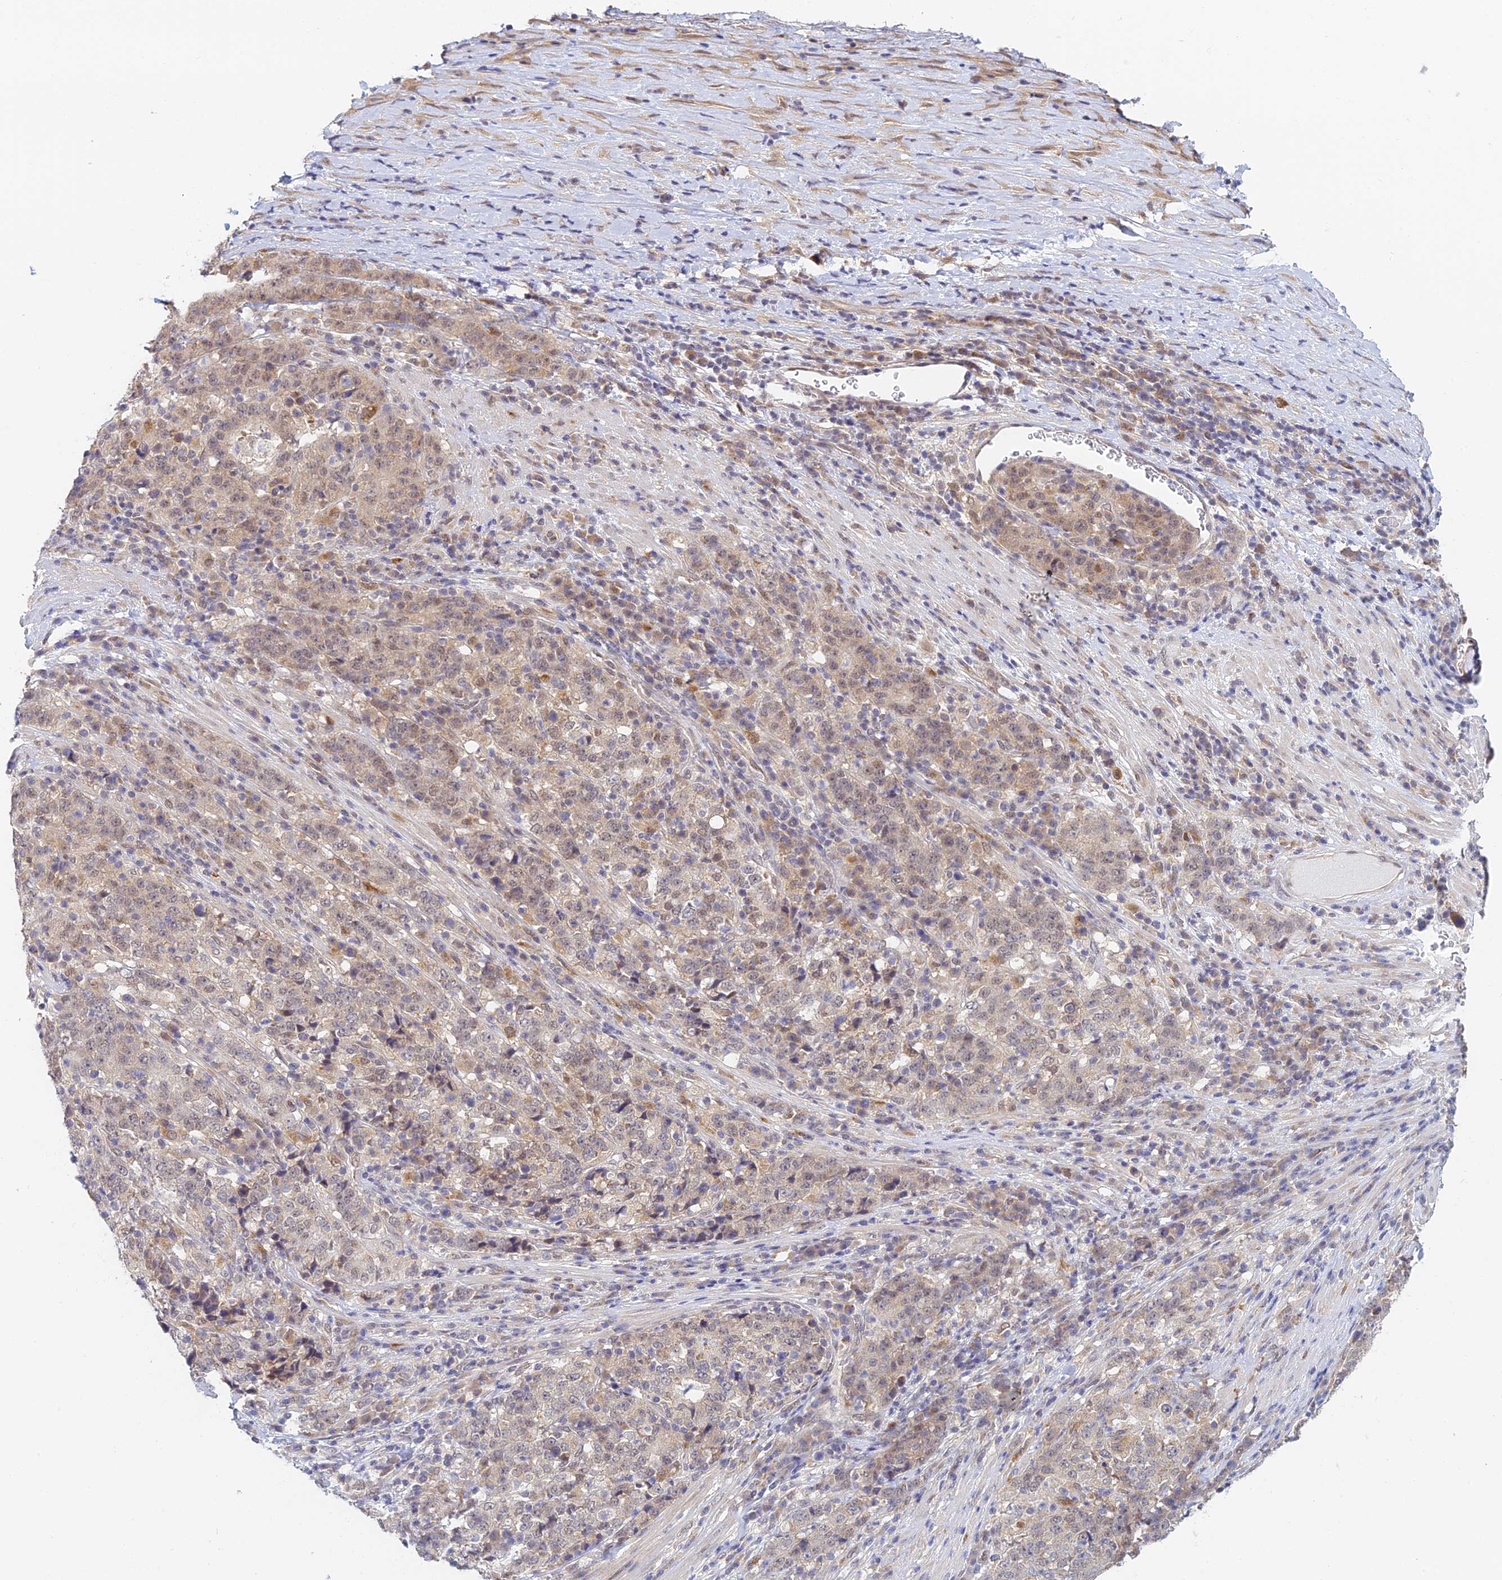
{"staining": {"intensity": "weak", "quantity": "25%-75%", "location": "nuclear"}, "tissue": "stomach cancer", "cell_type": "Tumor cells", "image_type": "cancer", "snomed": [{"axis": "morphology", "description": "Adenocarcinoma, NOS"}, {"axis": "topography", "description": "Stomach"}], "caption": "Immunohistochemistry (IHC) (DAB) staining of human stomach cancer (adenocarcinoma) shows weak nuclear protein staining in about 25%-75% of tumor cells.", "gene": "SKIC8", "patient": {"sex": "male", "age": 59}}